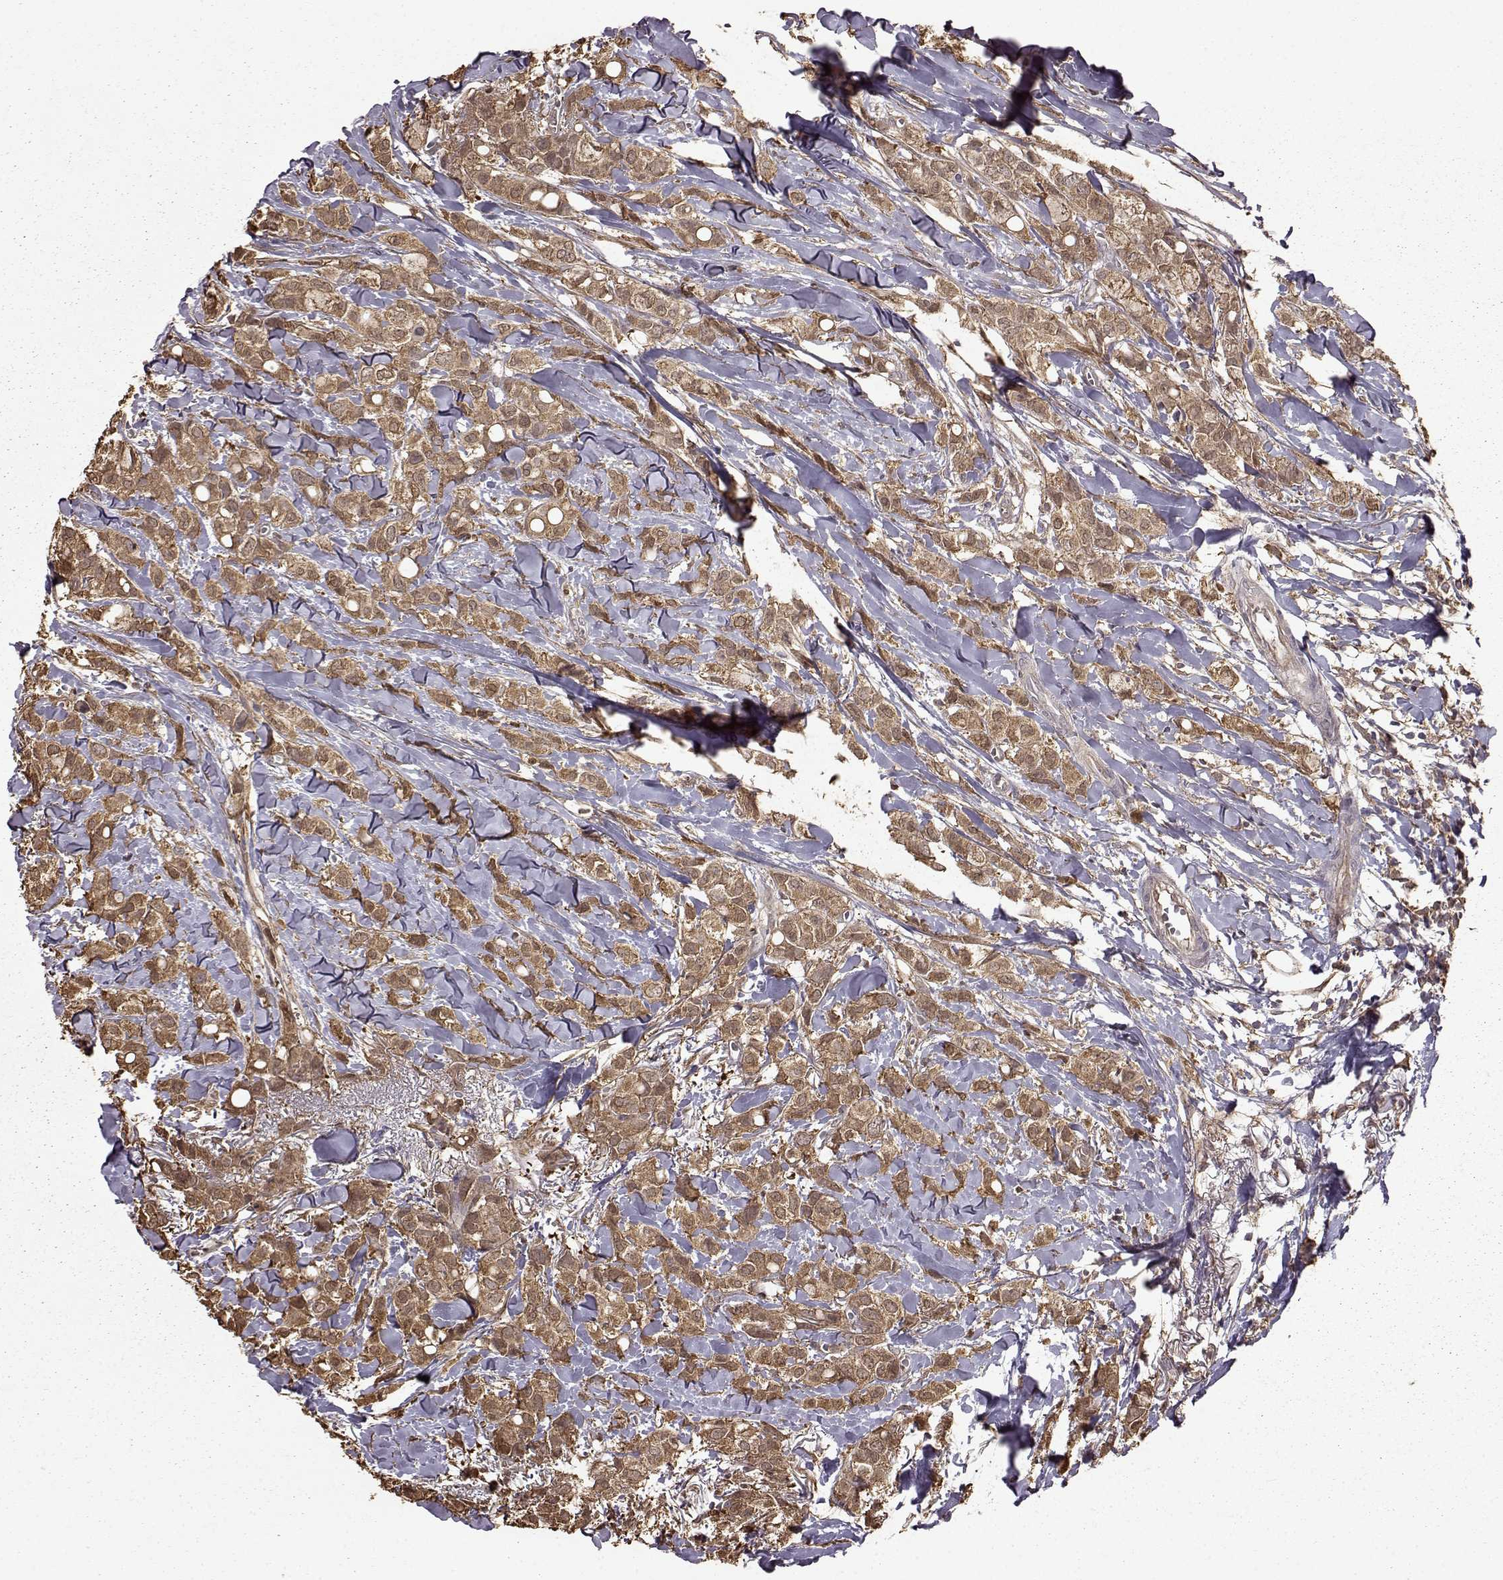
{"staining": {"intensity": "moderate", "quantity": ">75%", "location": "cytoplasmic/membranous"}, "tissue": "breast cancer", "cell_type": "Tumor cells", "image_type": "cancer", "snomed": [{"axis": "morphology", "description": "Duct carcinoma"}, {"axis": "topography", "description": "Breast"}], "caption": "Immunohistochemistry staining of breast cancer (intraductal carcinoma), which shows medium levels of moderate cytoplasmic/membranous expression in about >75% of tumor cells indicating moderate cytoplasmic/membranous protein expression. The staining was performed using DAB (3,3'-diaminobenzidine) (brown) for protein detection and nuclei were counterstained in hematoxylin (blue).", "gene": "NME1-NME2", "patient": {"sex": "female", "age": 85}}